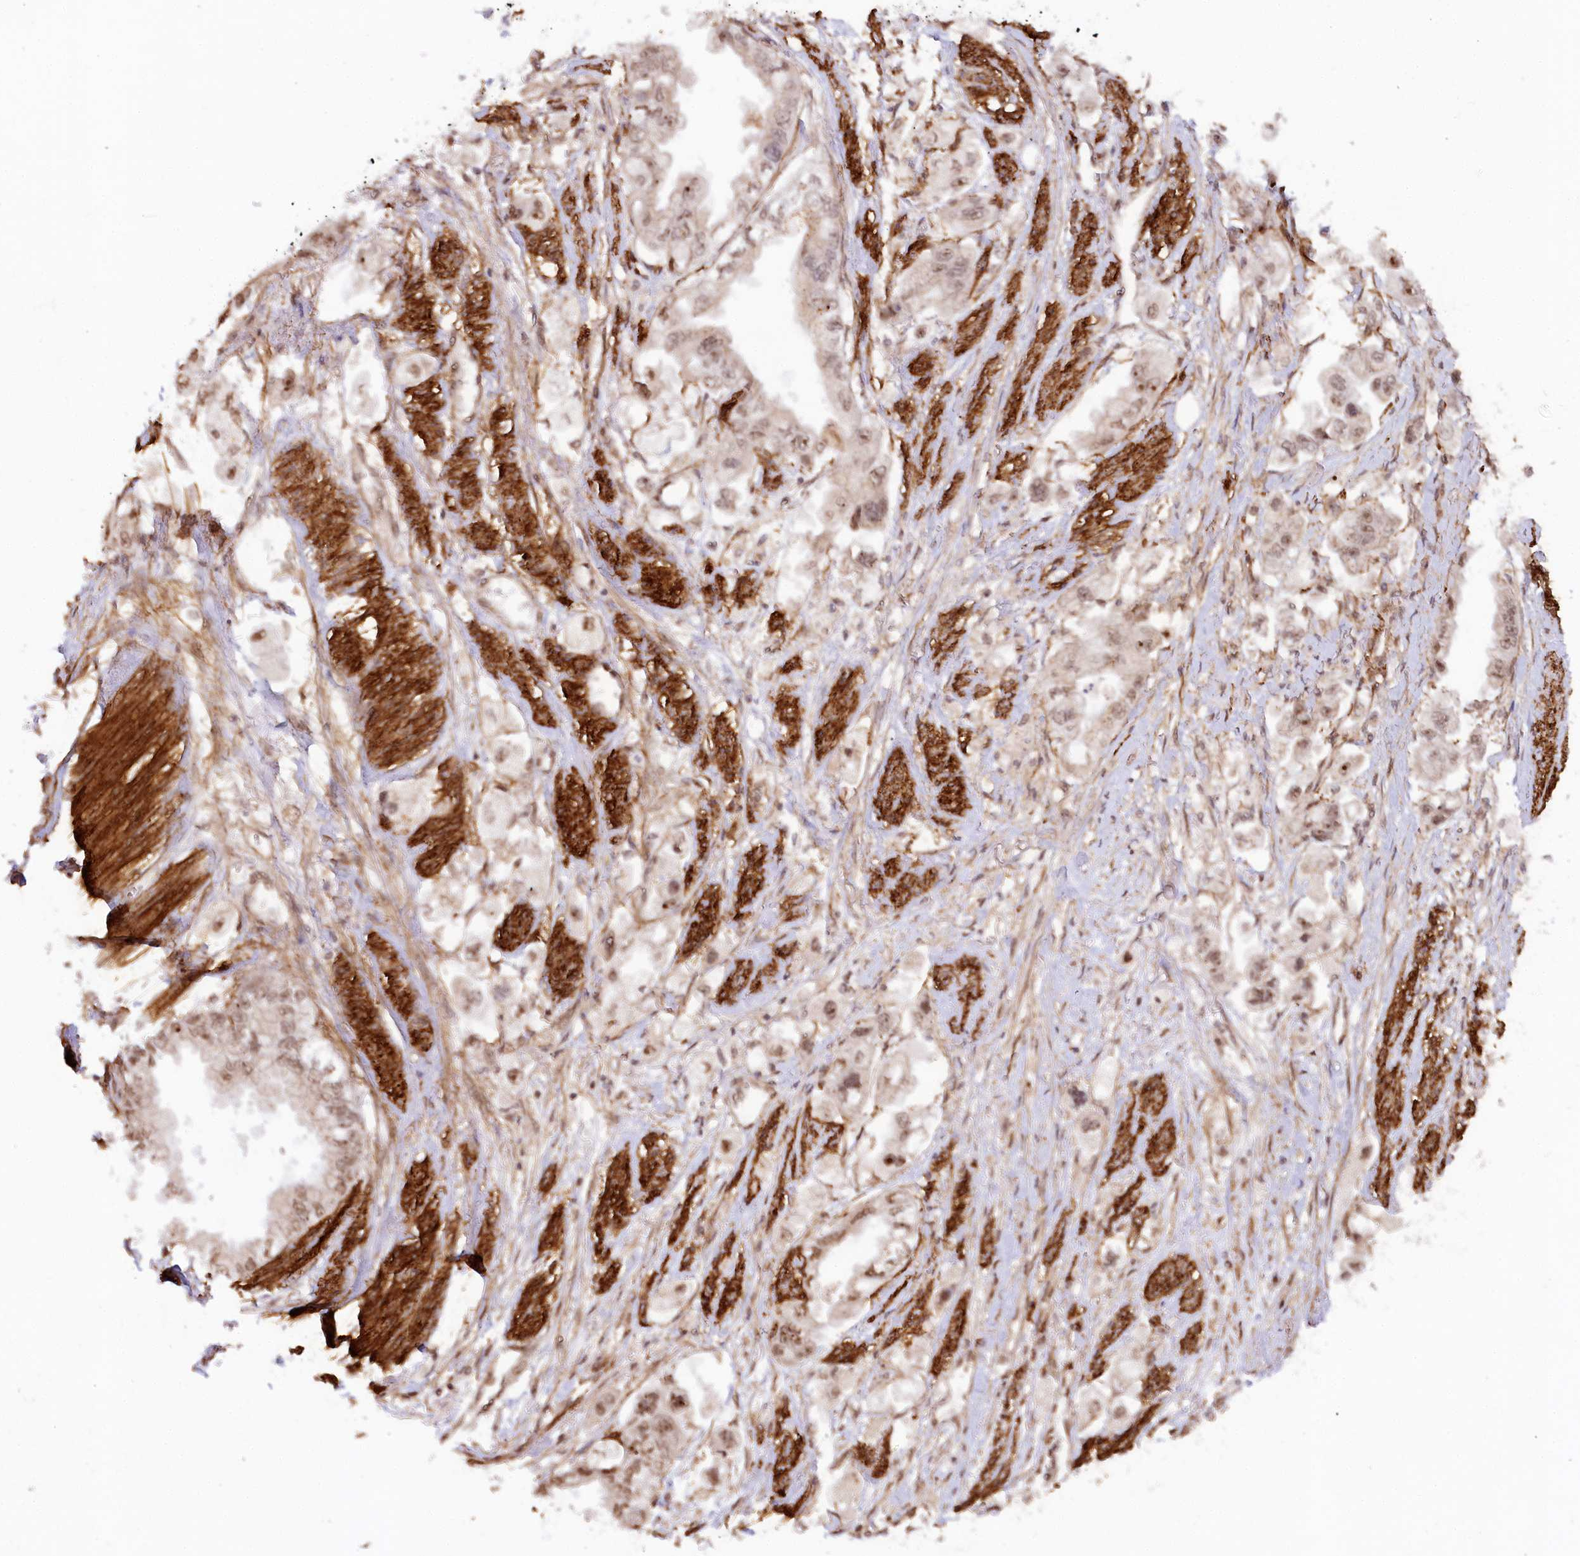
{"staining": {"intensity": "weak", "quantity": ">75%", "location": "nuclear"}, "tissue": "stomach cancer", "cell_type": "Tumor cells", "image_type": "cancer", "snomed": [{"axis": "morphology", "description": "Adenocarcinoma, NOS"}, {"axis": "topography", "description": "Stomach"}], "caption": "Protein staining of adenocarcinoma (stomach) tissue demonstrates weak nuclear positivity in approximately >75% of tumor cells. The staining is performed using DAB (3,3'-diaminobenzidine) brown chromogen to label protein expression. The nuclei are counter-stained blue using hematoxylin.", "gene": "GNL3L", "patient": {"sex": "male", "age": 62}}